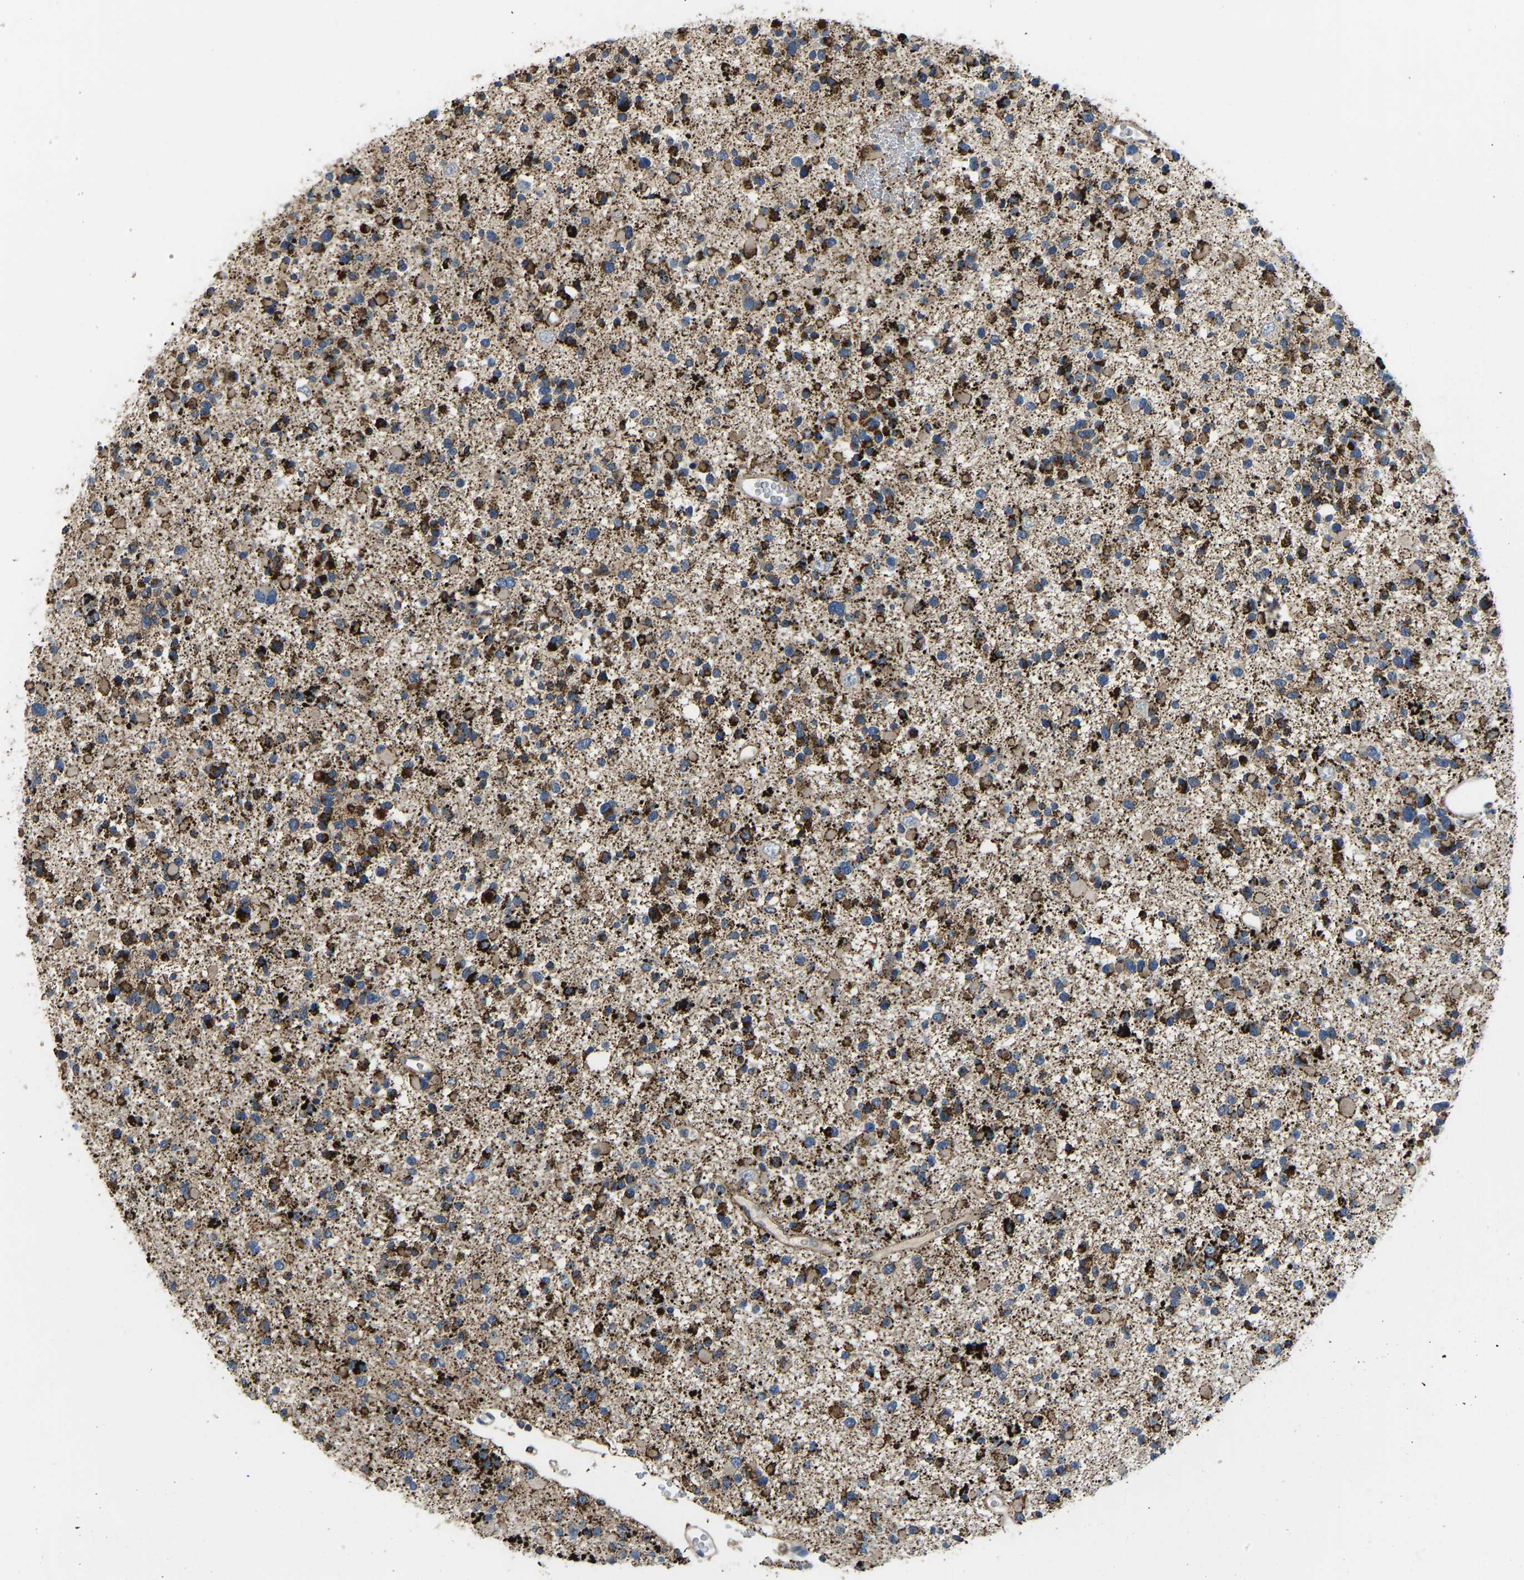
{"staining": {"intensity": "strong", "quantity": ">75%", "location": "cytoplasmic/membranous"}, "tissue": "glioma", "cell_type": "Tumor cells", "image_type": "cancer", "snomed": [{"axis": "morphology", "description": "Glioma, malignant, Low grade"}, {"axis": "topography", "description": "Brain"}], "caption": "An immunohistochemistry histopathology image of tumor tissue is shown. Protein staining in brown labels strong cytoplasmic/membranous positivity in malignant glioma (low-grade) within tumor cells.", "gene": "RBP1", "patient": {"sex": "female", "age": 22}}